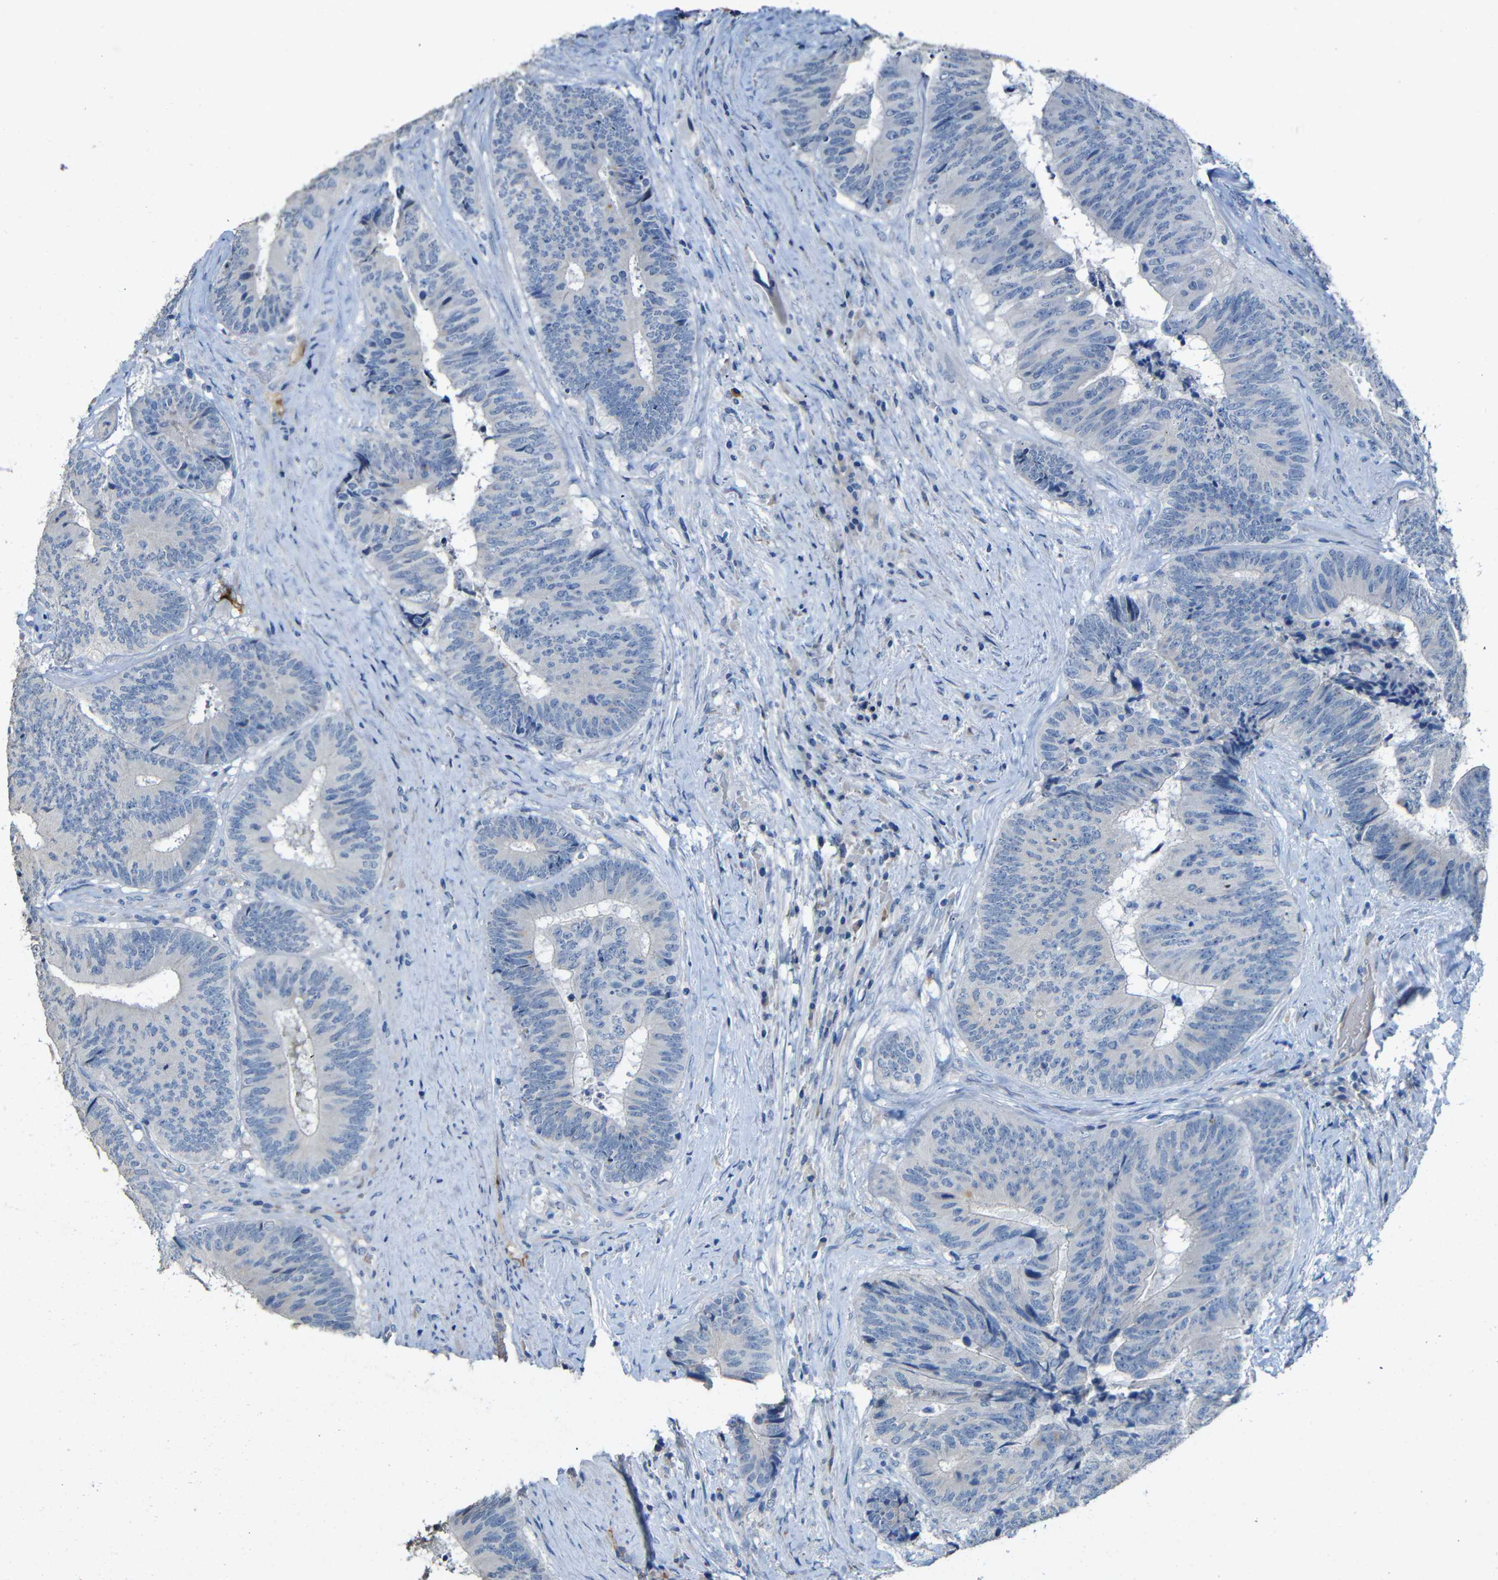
{"staining": {"intensity": "negative", "quantity": "none", "location": "none"}, "tissue": "colorectal cancer", "cell_type": "Tumor cells", "image_type": "cancer", "snomed": [{"axis": "morphology", "description": "Adenocarcinoma, NOS"}, {"axis": "topography", "description": "Rectum"}], "caption": "This is an immunohistochemistry (IHC) image of human colorectal cancer (adenocarcinoma). There is no positivity in tumor cells.", "gene": "ACKR2", "patient": {"sex": "male", "age": 72}}